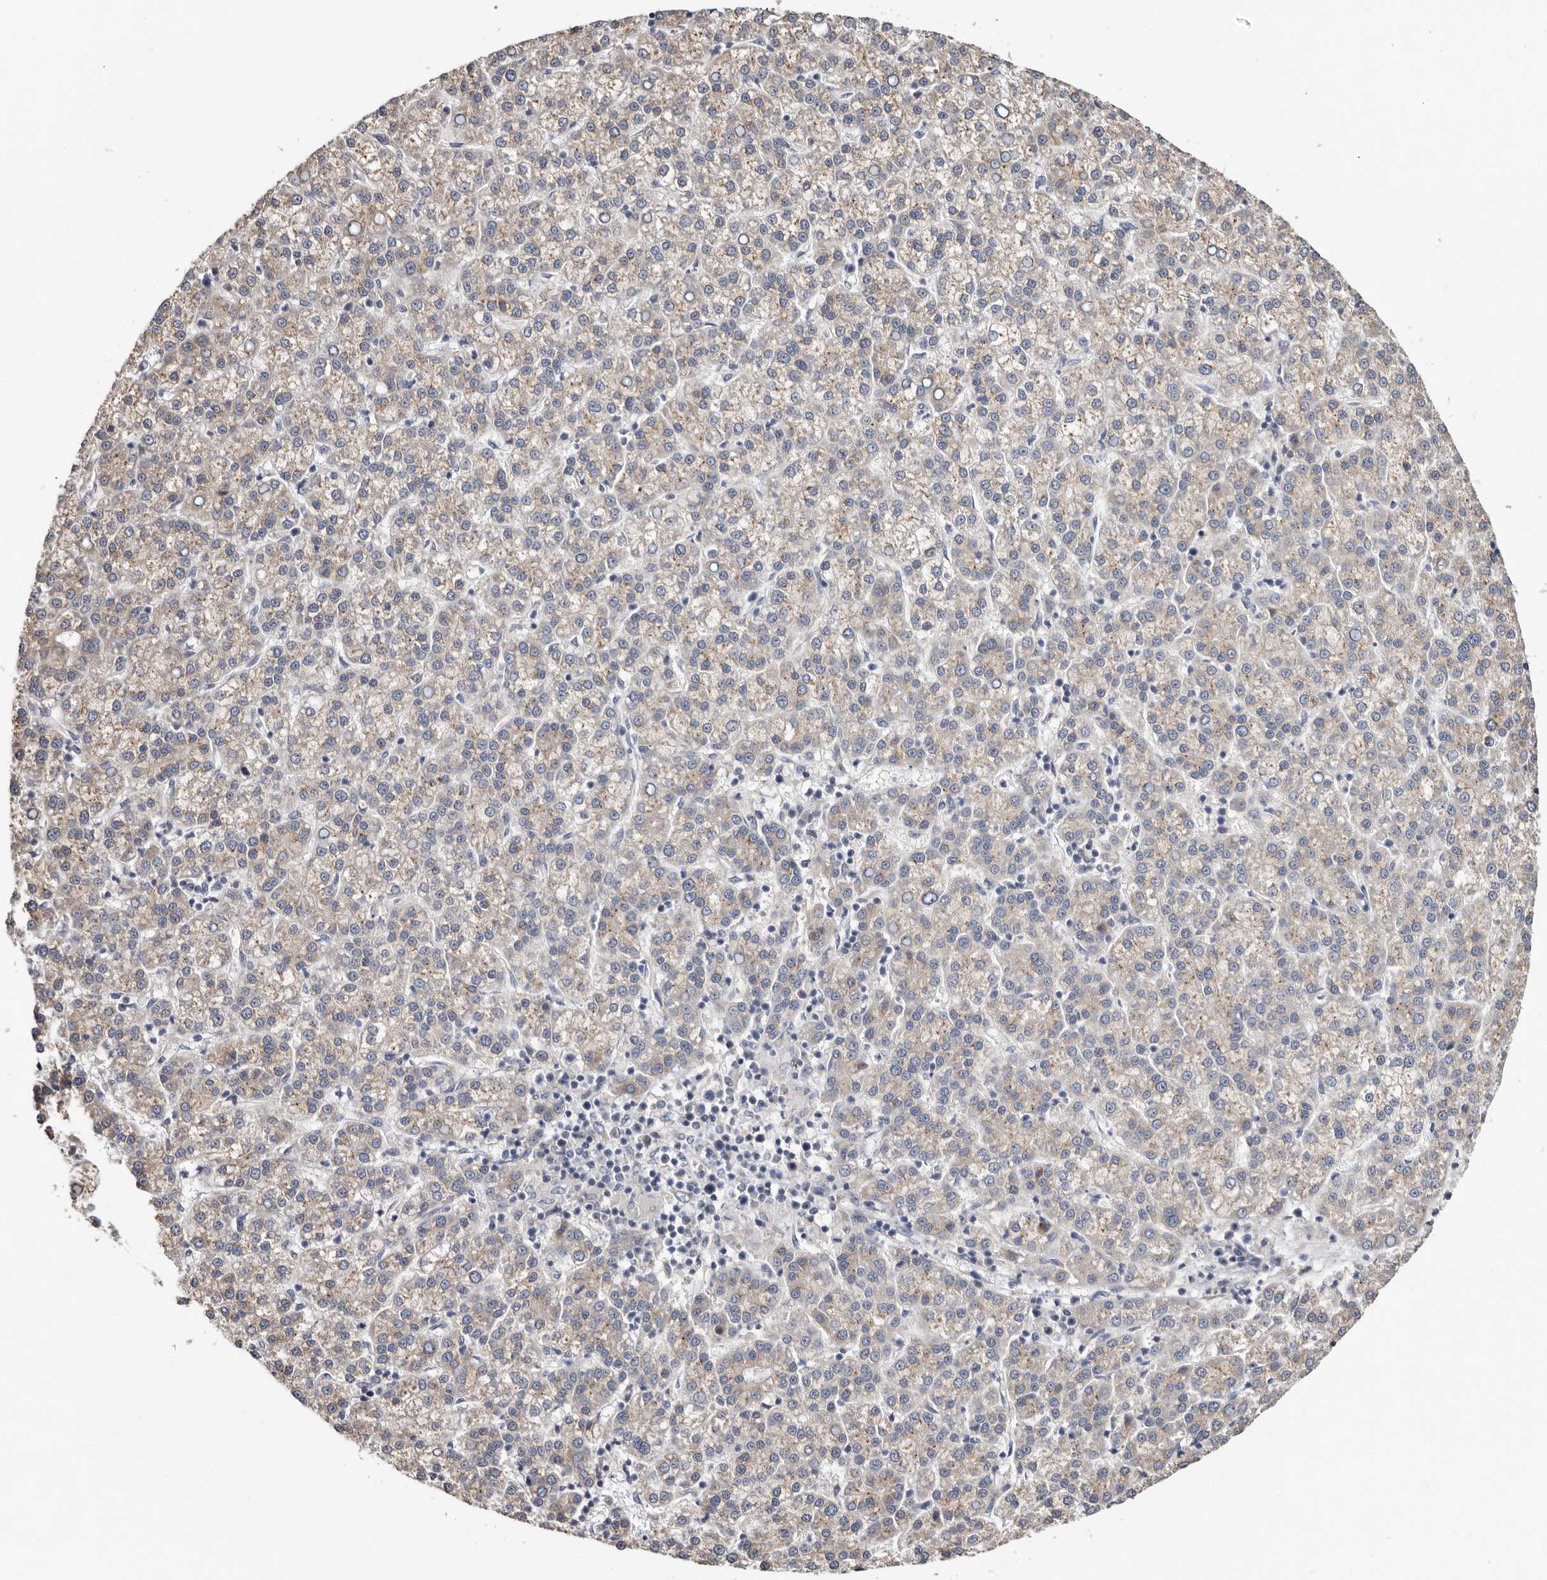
{"staining": {"intensity": "weak", "quantity": "<25%", "location": "cytoplasmic/membranous"}, "tissue": "liver cancer", "cell_type": "Tumor cells", "image_type": "cancer", "snomed": [{"axis": "morphology", "description": "Carcinoma, Hepatocellular, NOS"}, {"axis": "topography", "description": "Liver"}], "caption": "DAB immunohistochemical staining of human liver hepatocellular carcinoma exhibits no significant expression in tumor cells.", "gene": "ASIC5", "patient": {"sex": "female", "age": 58}}